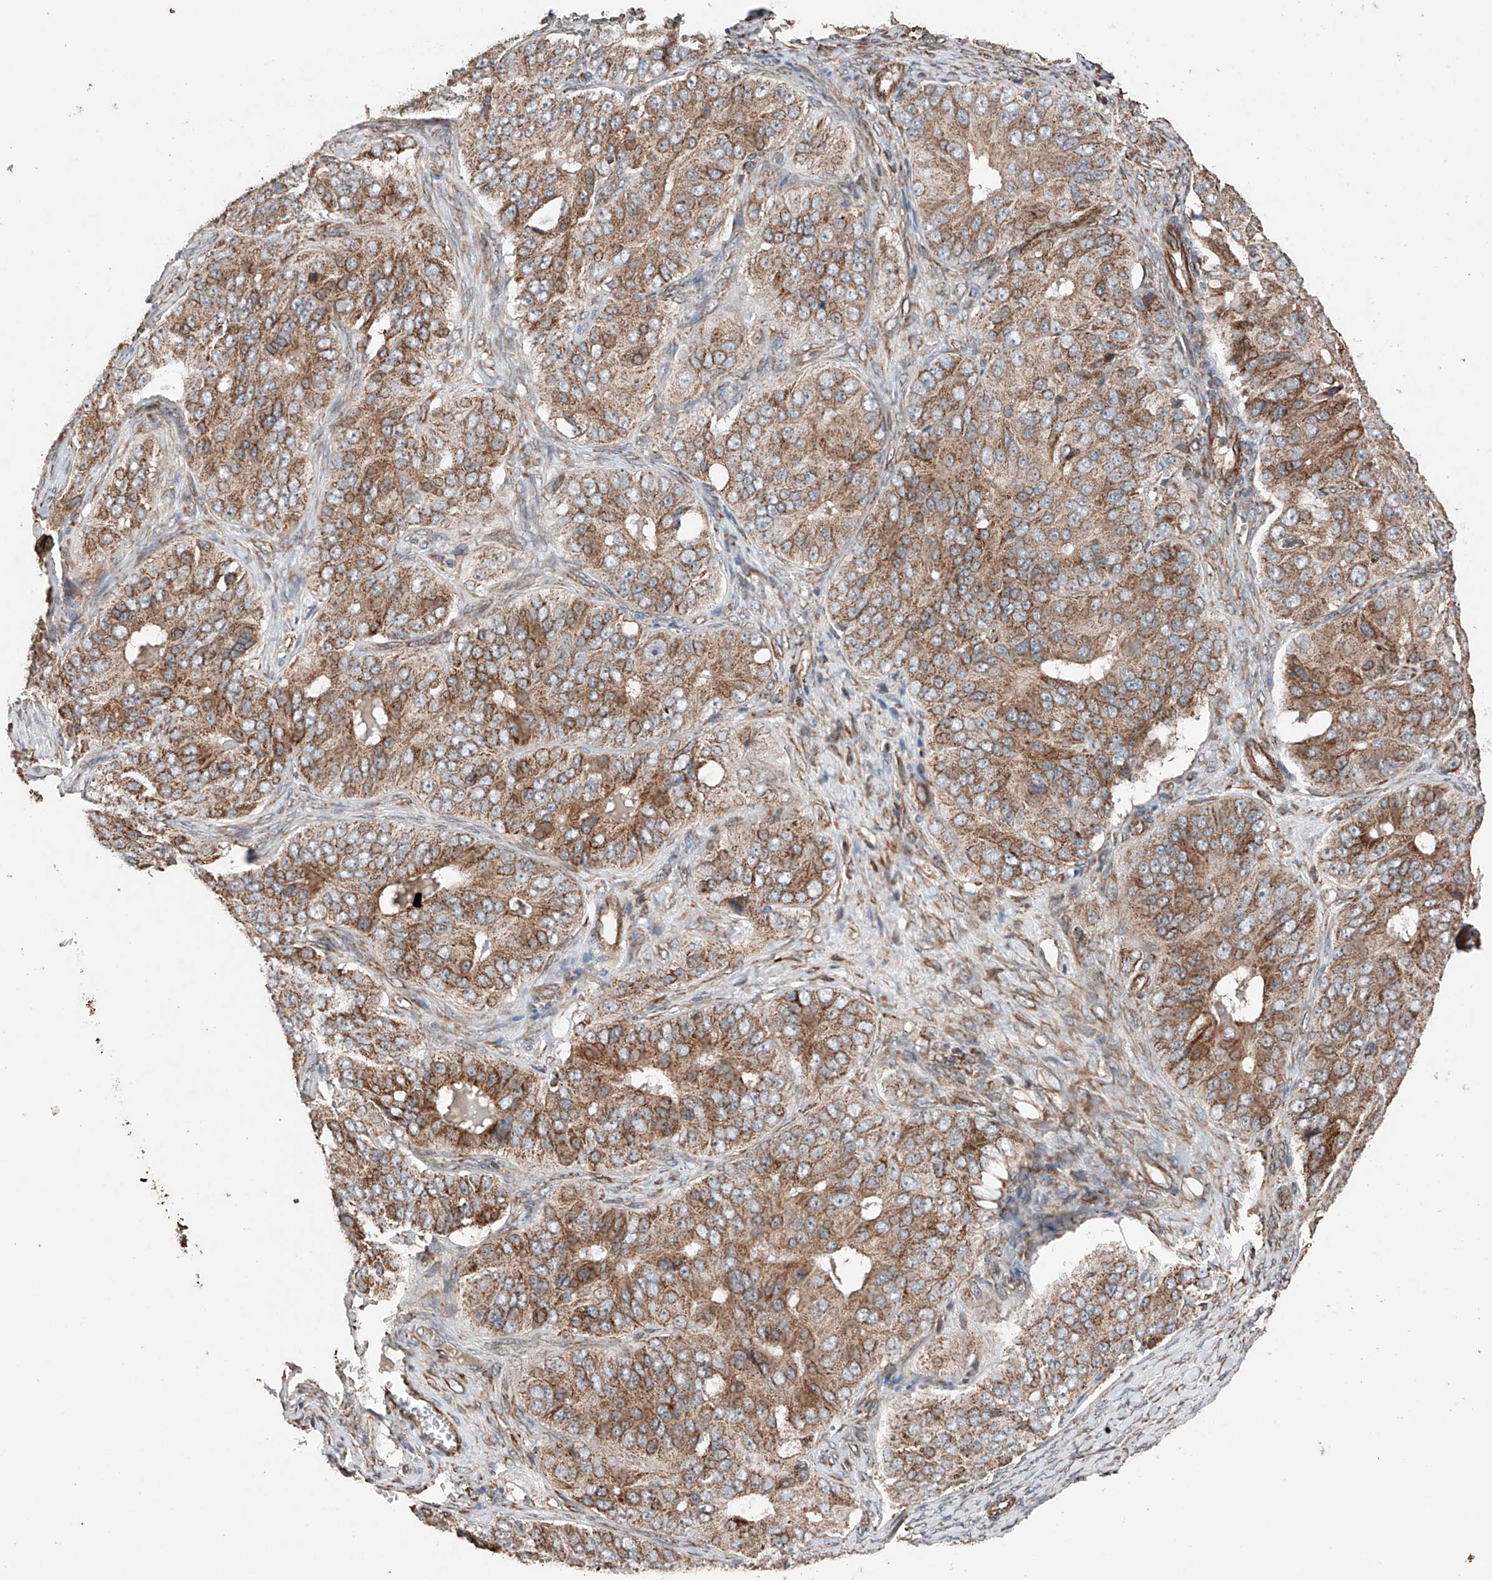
{"staining": {"intensity": "moderate", "quantity": ">75%", "location": "cytoplasmic/membranous"}, "tissue": "ovarian cancer", "cell_type": "Tumor cells", "image_type": "cancer", "snomed": [{"axis": "morphology", "description": "Carcinoma, endometroid"}, {"axis": "topography", "description": "Ovary"}], "caption": "A medium amount of moderate cytoplasmic/membranous staining is present in approximately >75% of tumor cells in ovarian cancer tissue.", "gene": "AP4B1", "patient": {"sex": "female", "age": 51}}